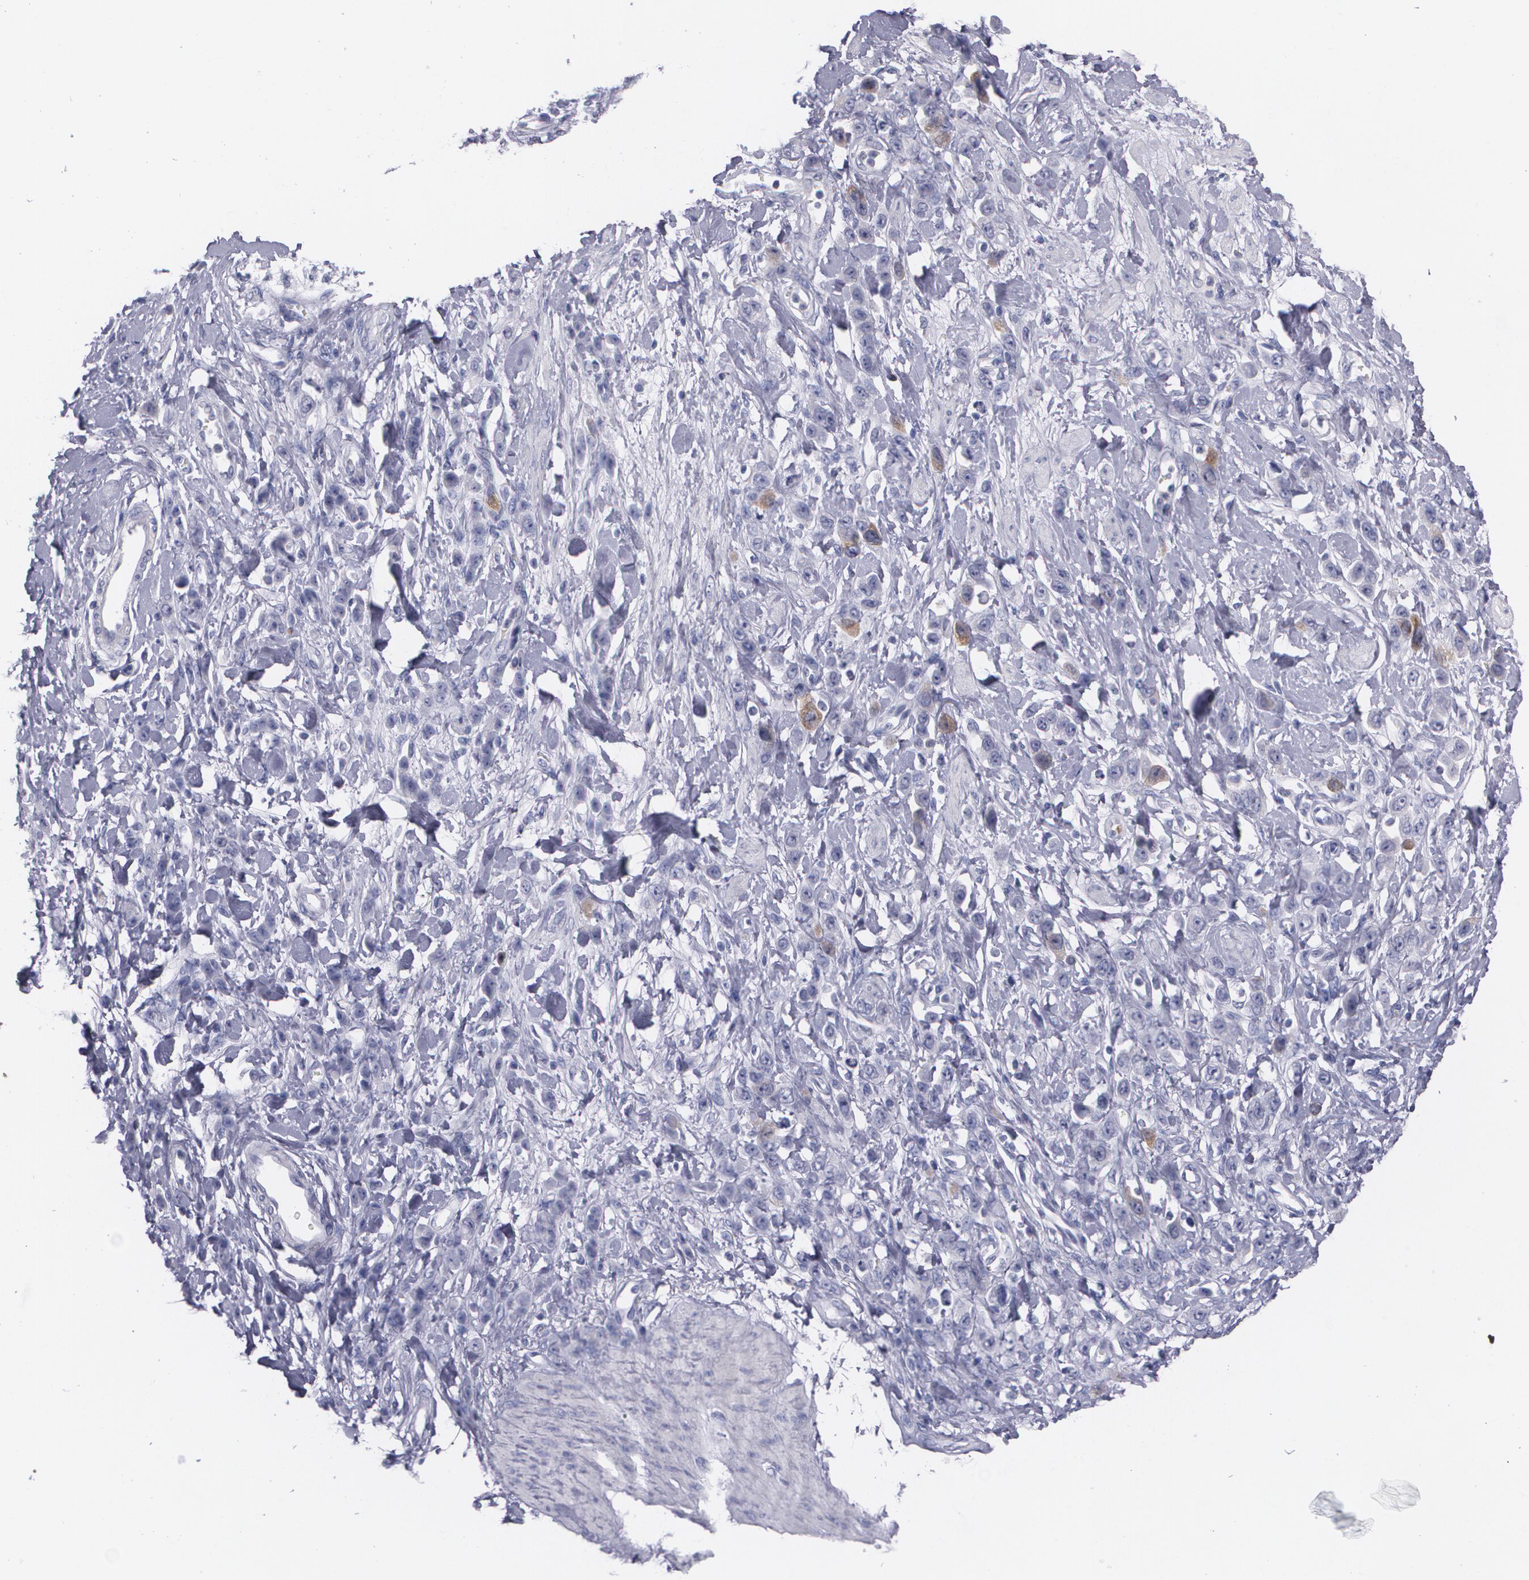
{"staining": {"intensity": "moderate", "quantity": "<25%", "location": "cytoplasmic/membranous"}, "tissue": "stomach cancer", "cell_type": "Tumor cells", "image_type": "cancer", "snomed": [{"axis": "morphology", "description": "Normal tissue, NOS"}, {"axis": "morphology", "description": "Adenocarcinoma, NOS"}, {"axis": "topography", "description": "Stomach"}], "caption": "The histopathology image demonstrates immunohistochemical staining of stomach adenocarcinoma. There is moderate cytoplasmic/membranous expression is identified in about <25% of tumor cells. (Stains: DAB in brown, nuclei in blue, Microscopy: brightfield microscopy at high magnification).", "gene": "HMMR", "patient": {"sex": "male", "age": 82}}